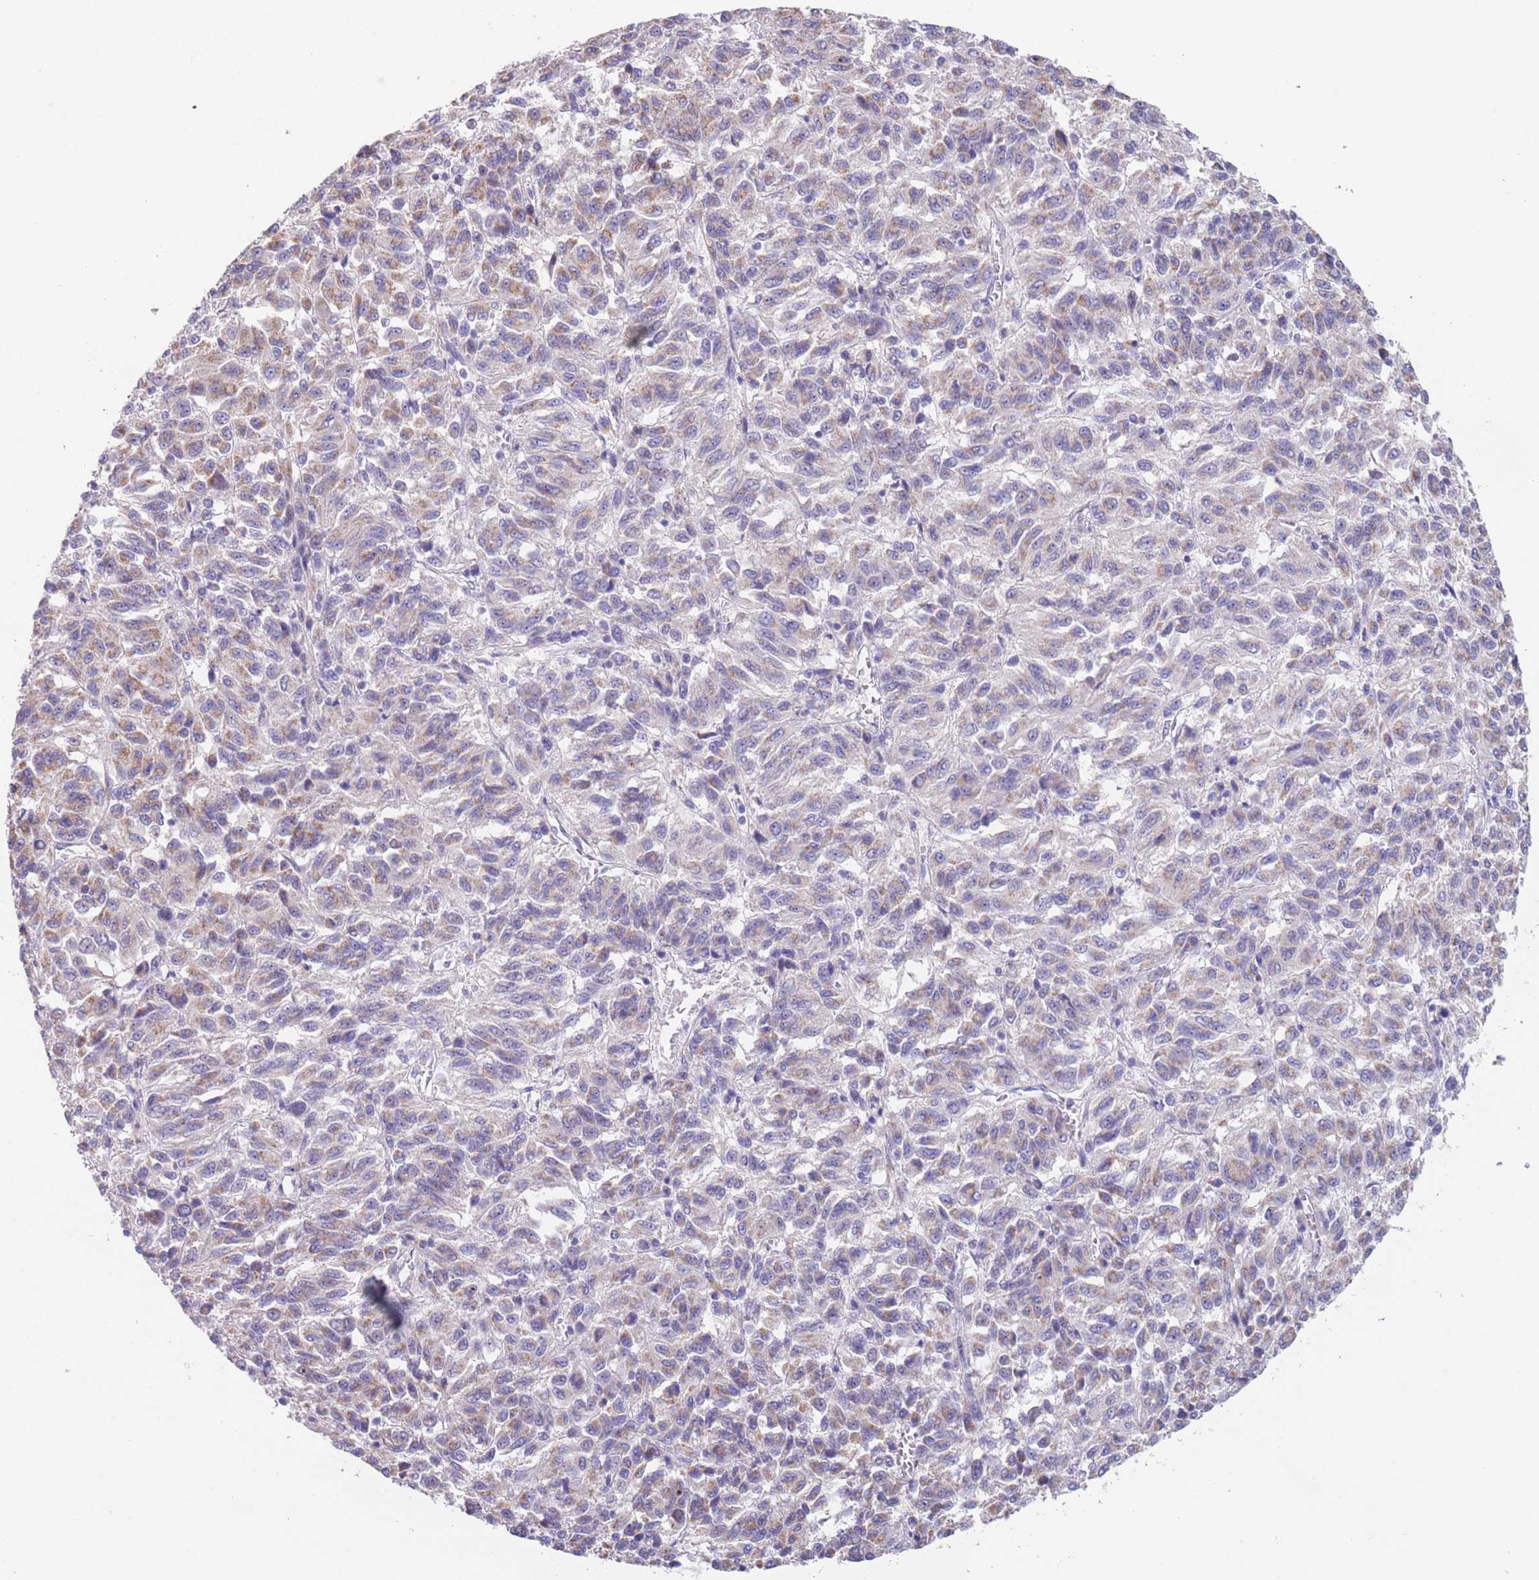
{"staining": {"intensity": "weak", "quantity": "<25%", "location": "cytoplasmic/membranous"}, "tissue": "melanoma", "cell_type": "Tumor cells", "image_type": "cancer", "snomed": [{"axis": "morphology", "description": "Malignant melanoma, Metastatic site"}, {"axis": "topography", "description": "Lung"}], "caption": "Tumor cells are negative for brown protein staining in malignant melanoma (metastatic site).", "gene": "SPIRE2", "patient": {"sex": "male", "age": 64}}